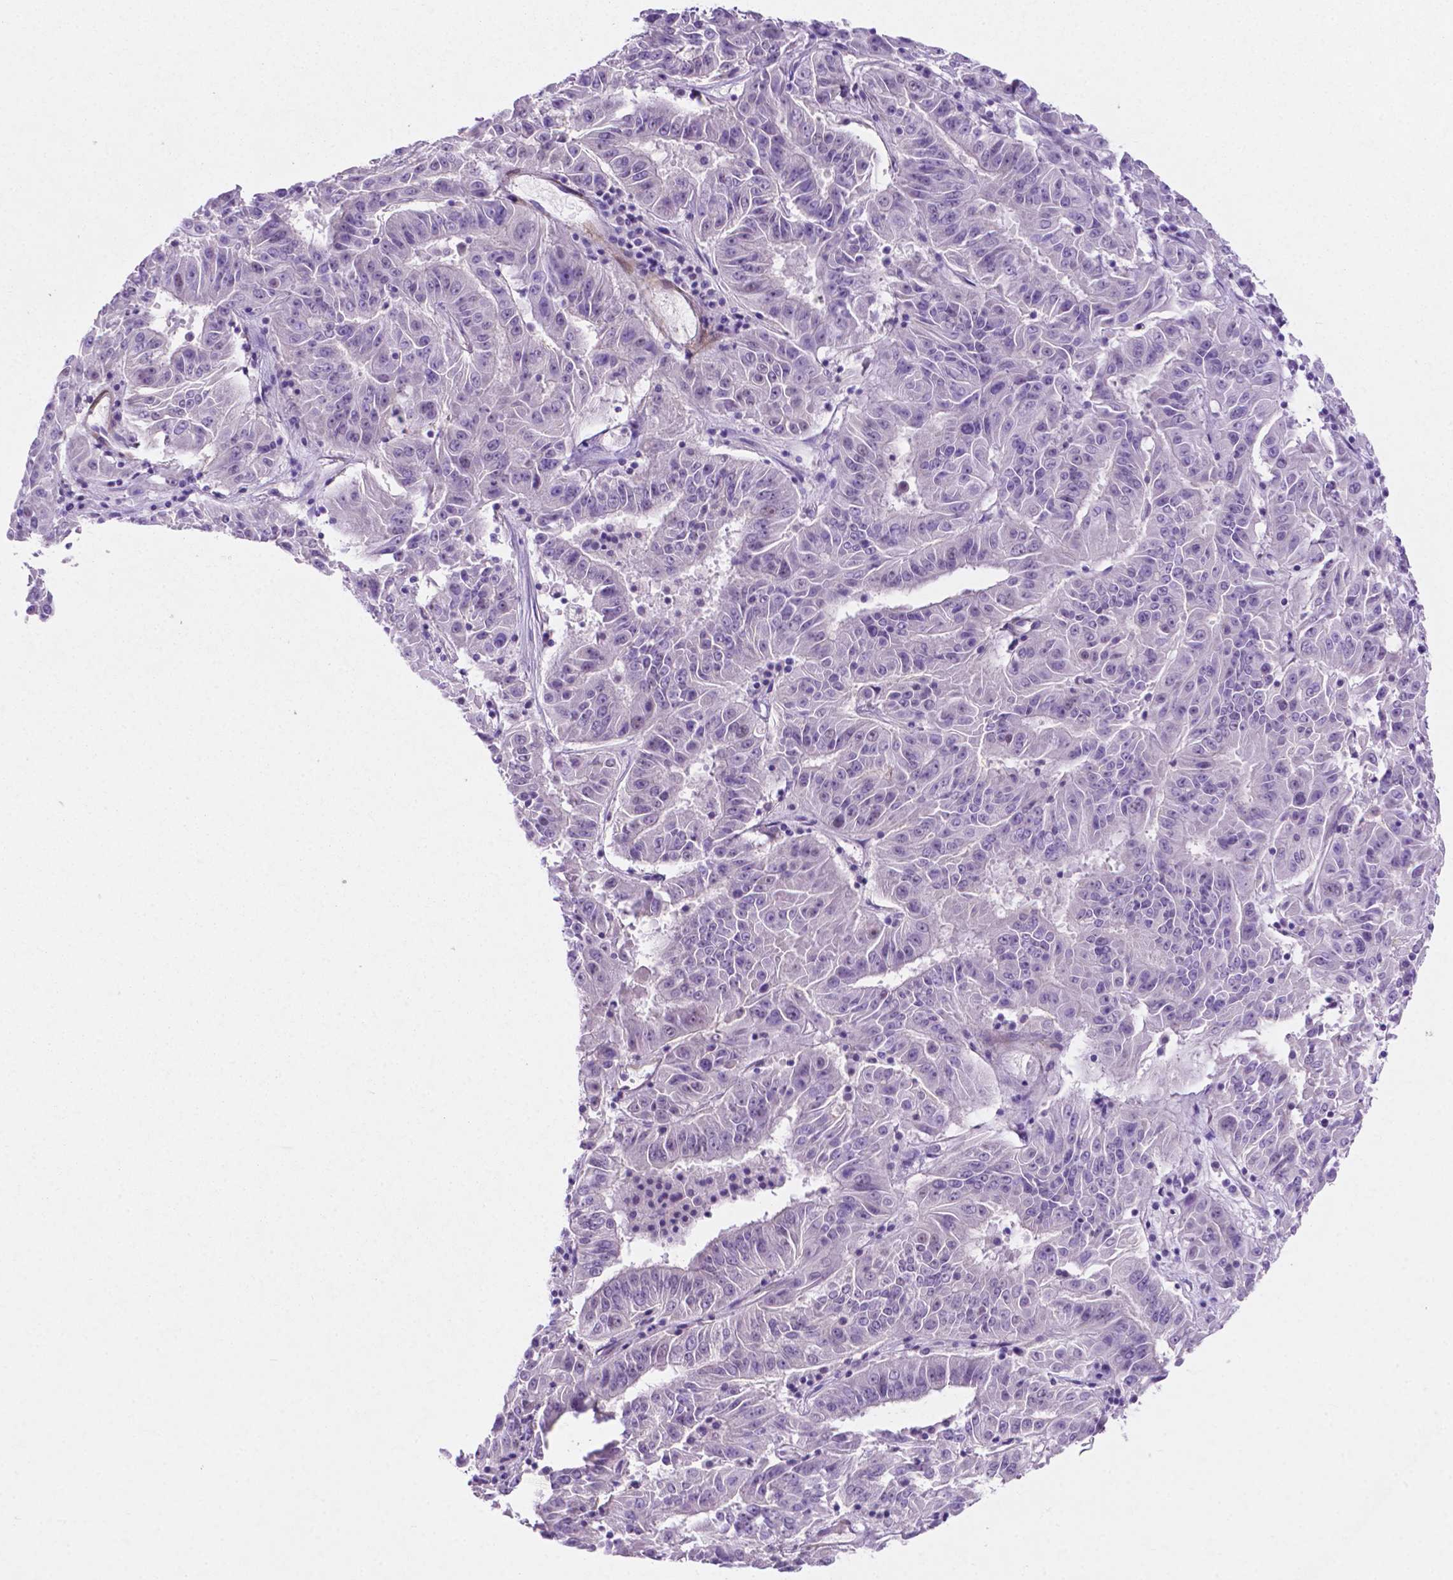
{"staining": {"intensity": "negative", "quantity": "none", "location": "none"}, "tissue": "pancreatic cancer", "cell_type": "Tumor cells", "image_type": "cancer", "snomed": [{"axis": "morphology", "description": "Adenocarcinoma, NOS"}, {"axis": "topography", "description": "Pancreas"}], "caption": "This is a image of IHC staining of pancreatic cancer (adenocarcinoma), which shows no expression in tumor cells.", "gene": "ASPG", "patient": {"sex": "male", "age": 63}}